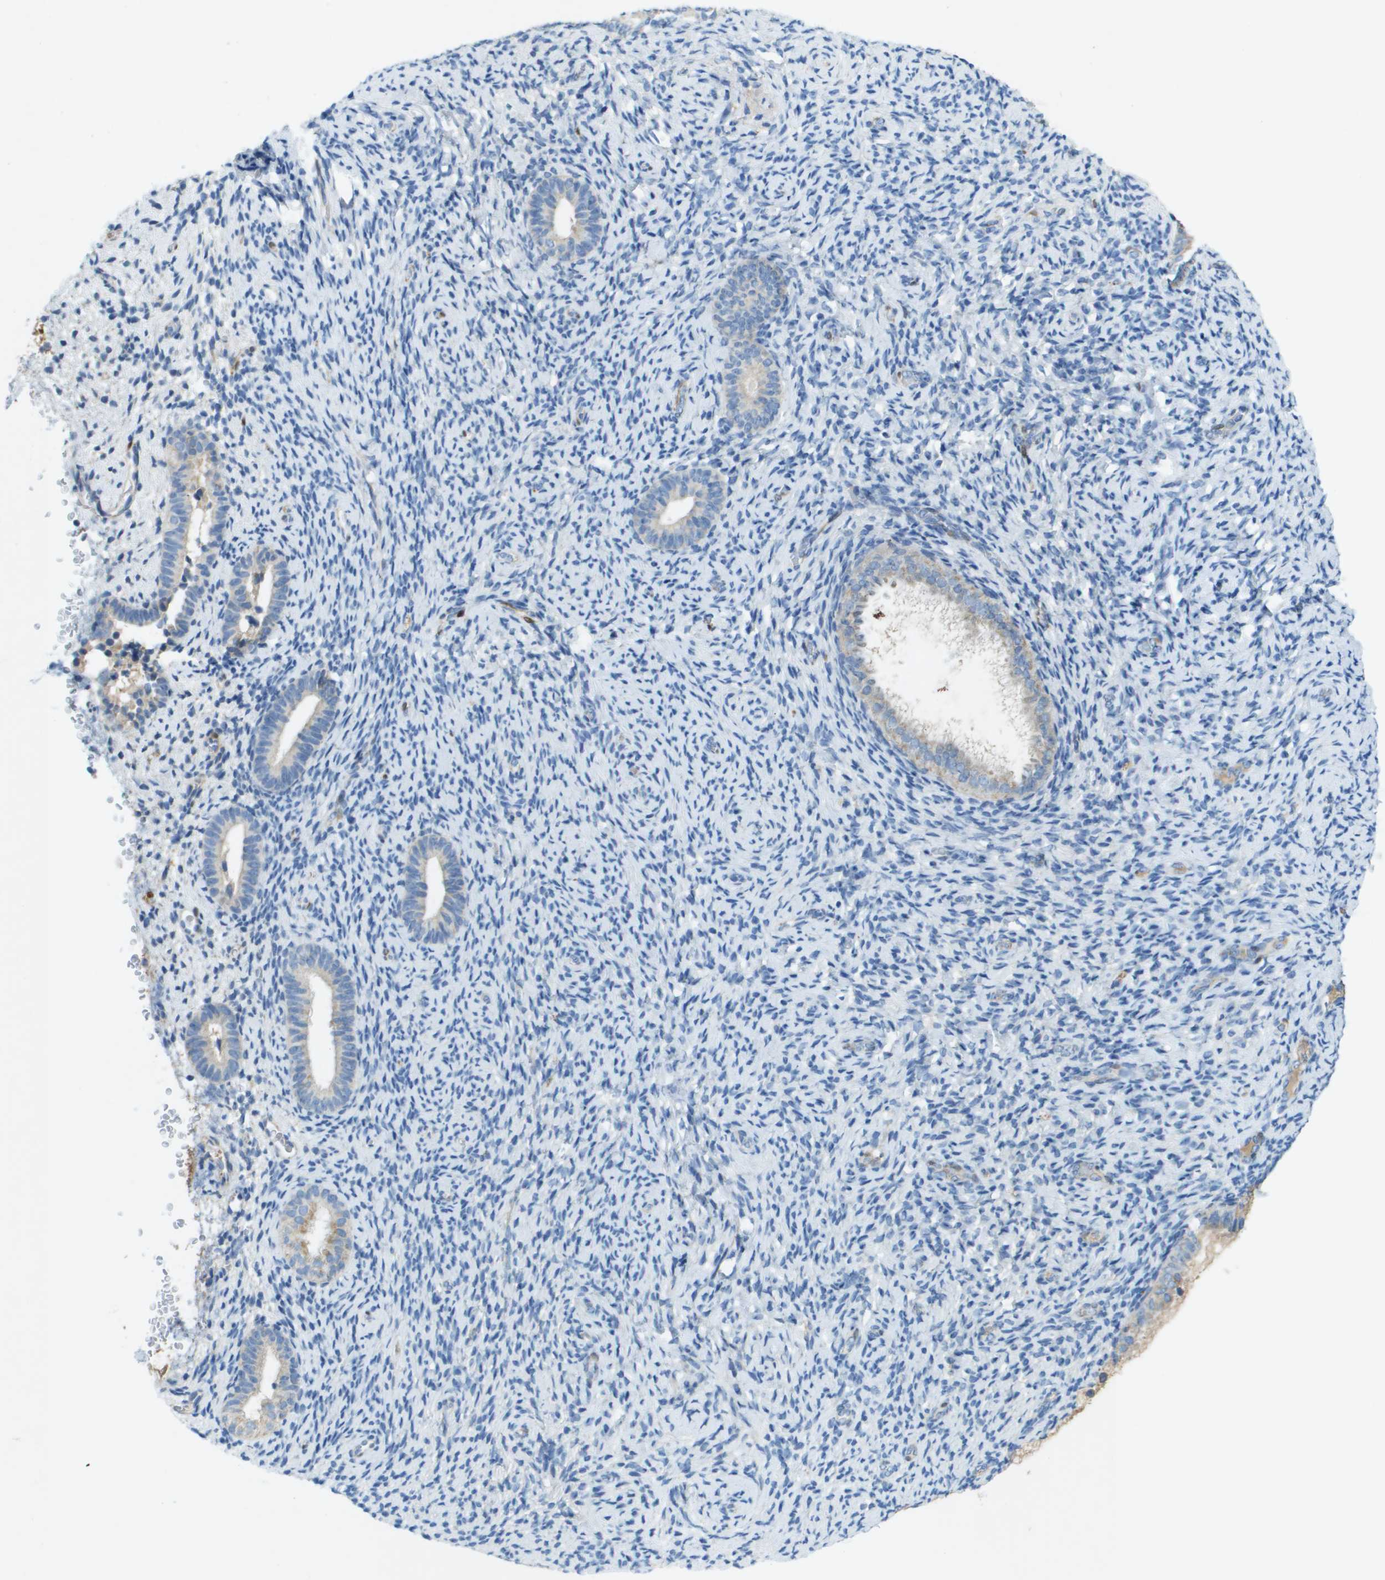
{"staining": {"intensity": "negative", "quantity": "none", "location": "none"}, "tissue": "endometrium", "cell_type": "Cells in endometrial stroma", "image_type": "normal", "snomed": [{"axis": "morphology", "description": "Normal tissue, NOS"}, {"axis": "topography", "description": "Endometrium"}], "caption": "IHC photomicrograph of normal endometrium stained for a protein (brown), which shows no positivity in cells in endometrial stroma.", "gene": "CYGB", "patient": {"sex": "female", "age": 51}}